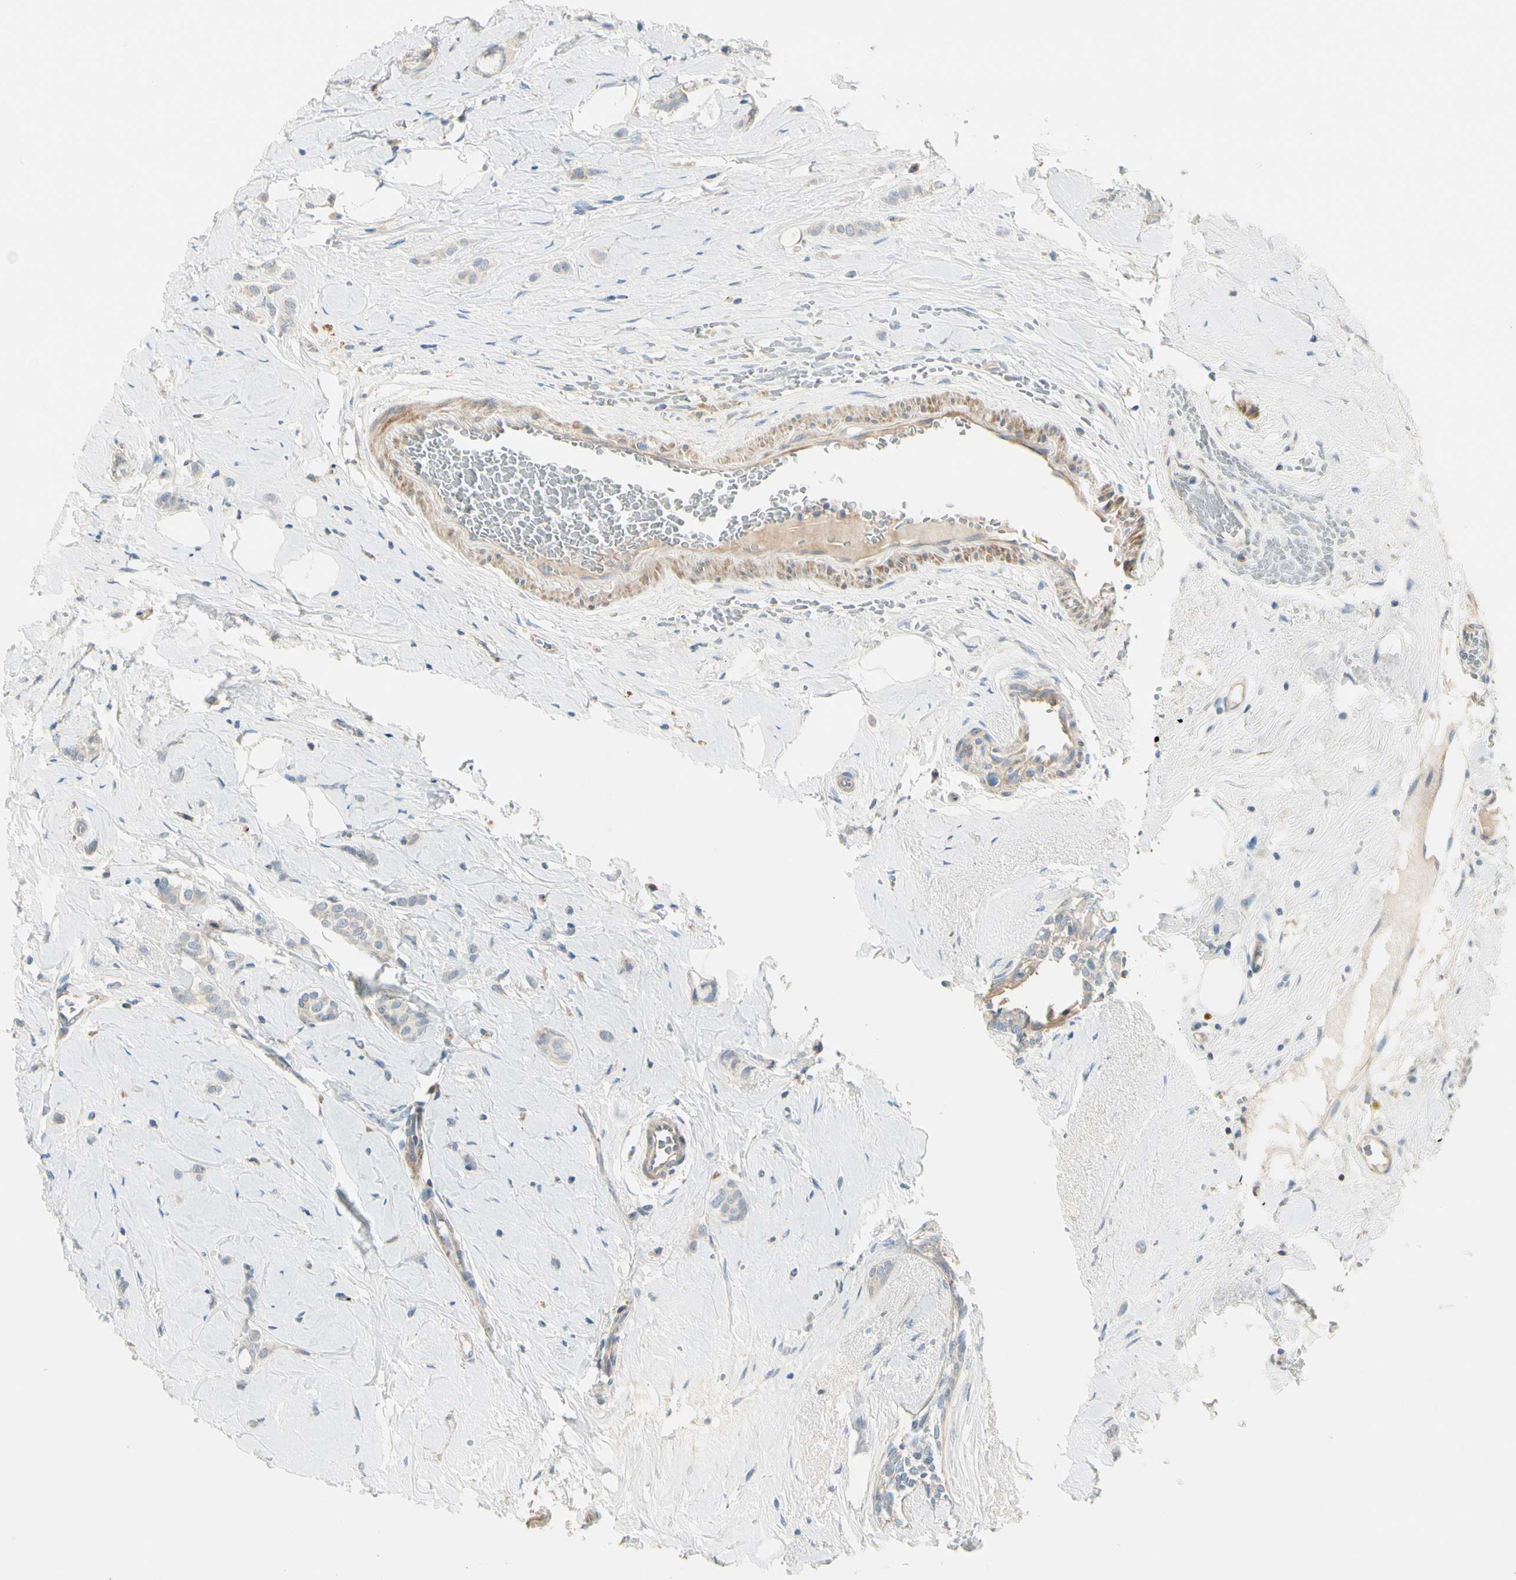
{"staining": {"intensity": "weak", "quantity": "25%-75%", "location": "cytoplasmic/membranous"}, "tissue": "breast cancer", "cell_type": "Tumor cells", "image_type": "cancer", "snomed": [{"axis": "morphology", "description": "Lobular carcinoma"}, {"axis": "topography", "description": "Breast"}], "caption": "Lobular carcinoma (breast) was stained to show a protein in brown. There is low levels of weak cytoplasmic/membranous positivity in approximately 25%-75% of tumor cells.", "gene": "ADGRA3", "patient": {"sex": "female", "age": 60}}